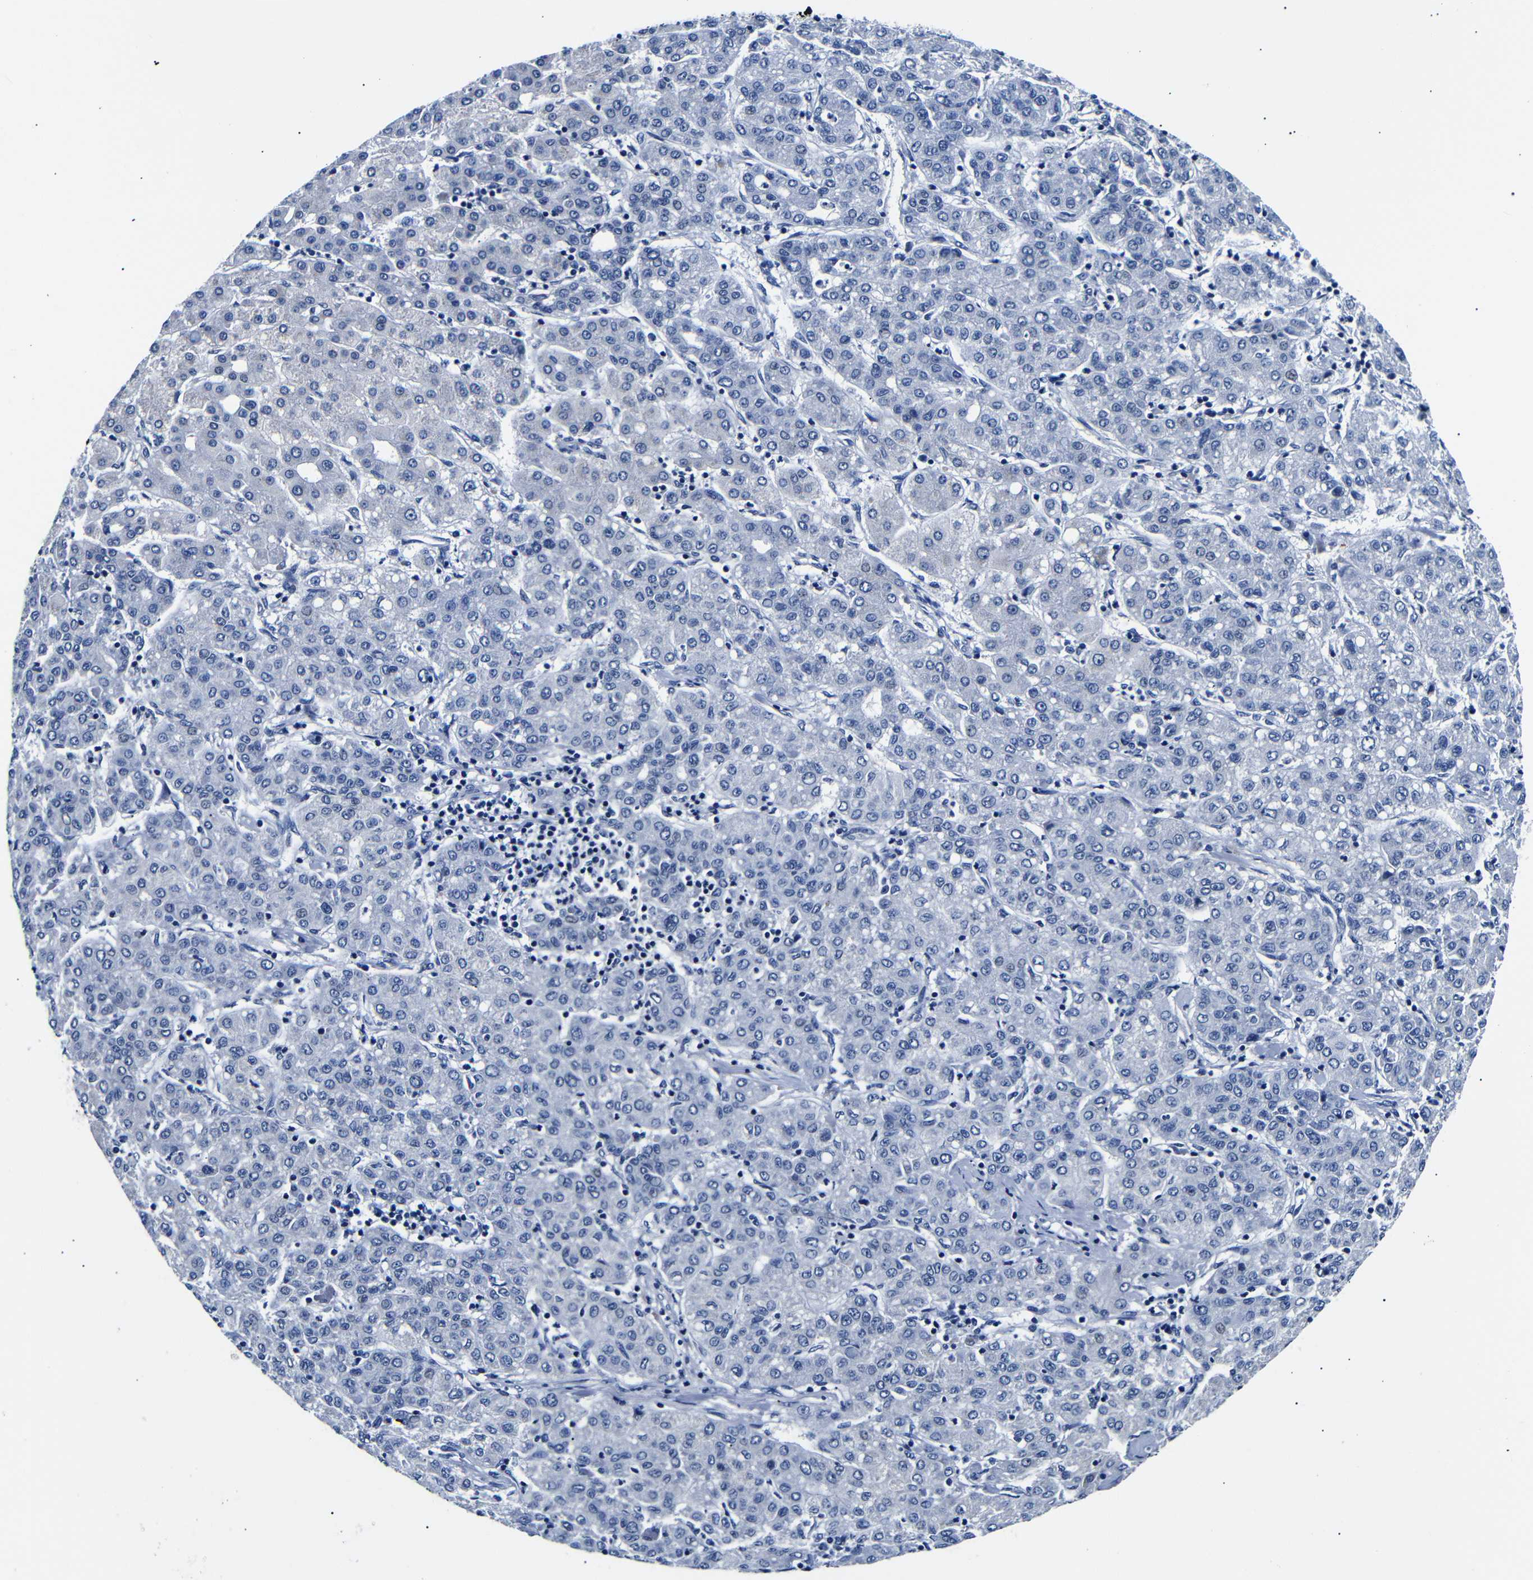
{"staining": {"intensity": "negative", "quantity": "none", "location": "none"}, "tissue": "liver cancer", "cell_type": "Tumor cells", "image_type": "cancer", "snomed": [{"axis": "morphology", "description": "Carcinoma, Hepatocellular, NOS"}, {"axis": "topography", "description": "Liver"}], "caption": "Hepatocellular carcinoma (liver) was stained to show a protein in brown. There is no significant staining in tumor cells.", "gene": "GAP43", "patient": {"sex": "male", "age": 65}}